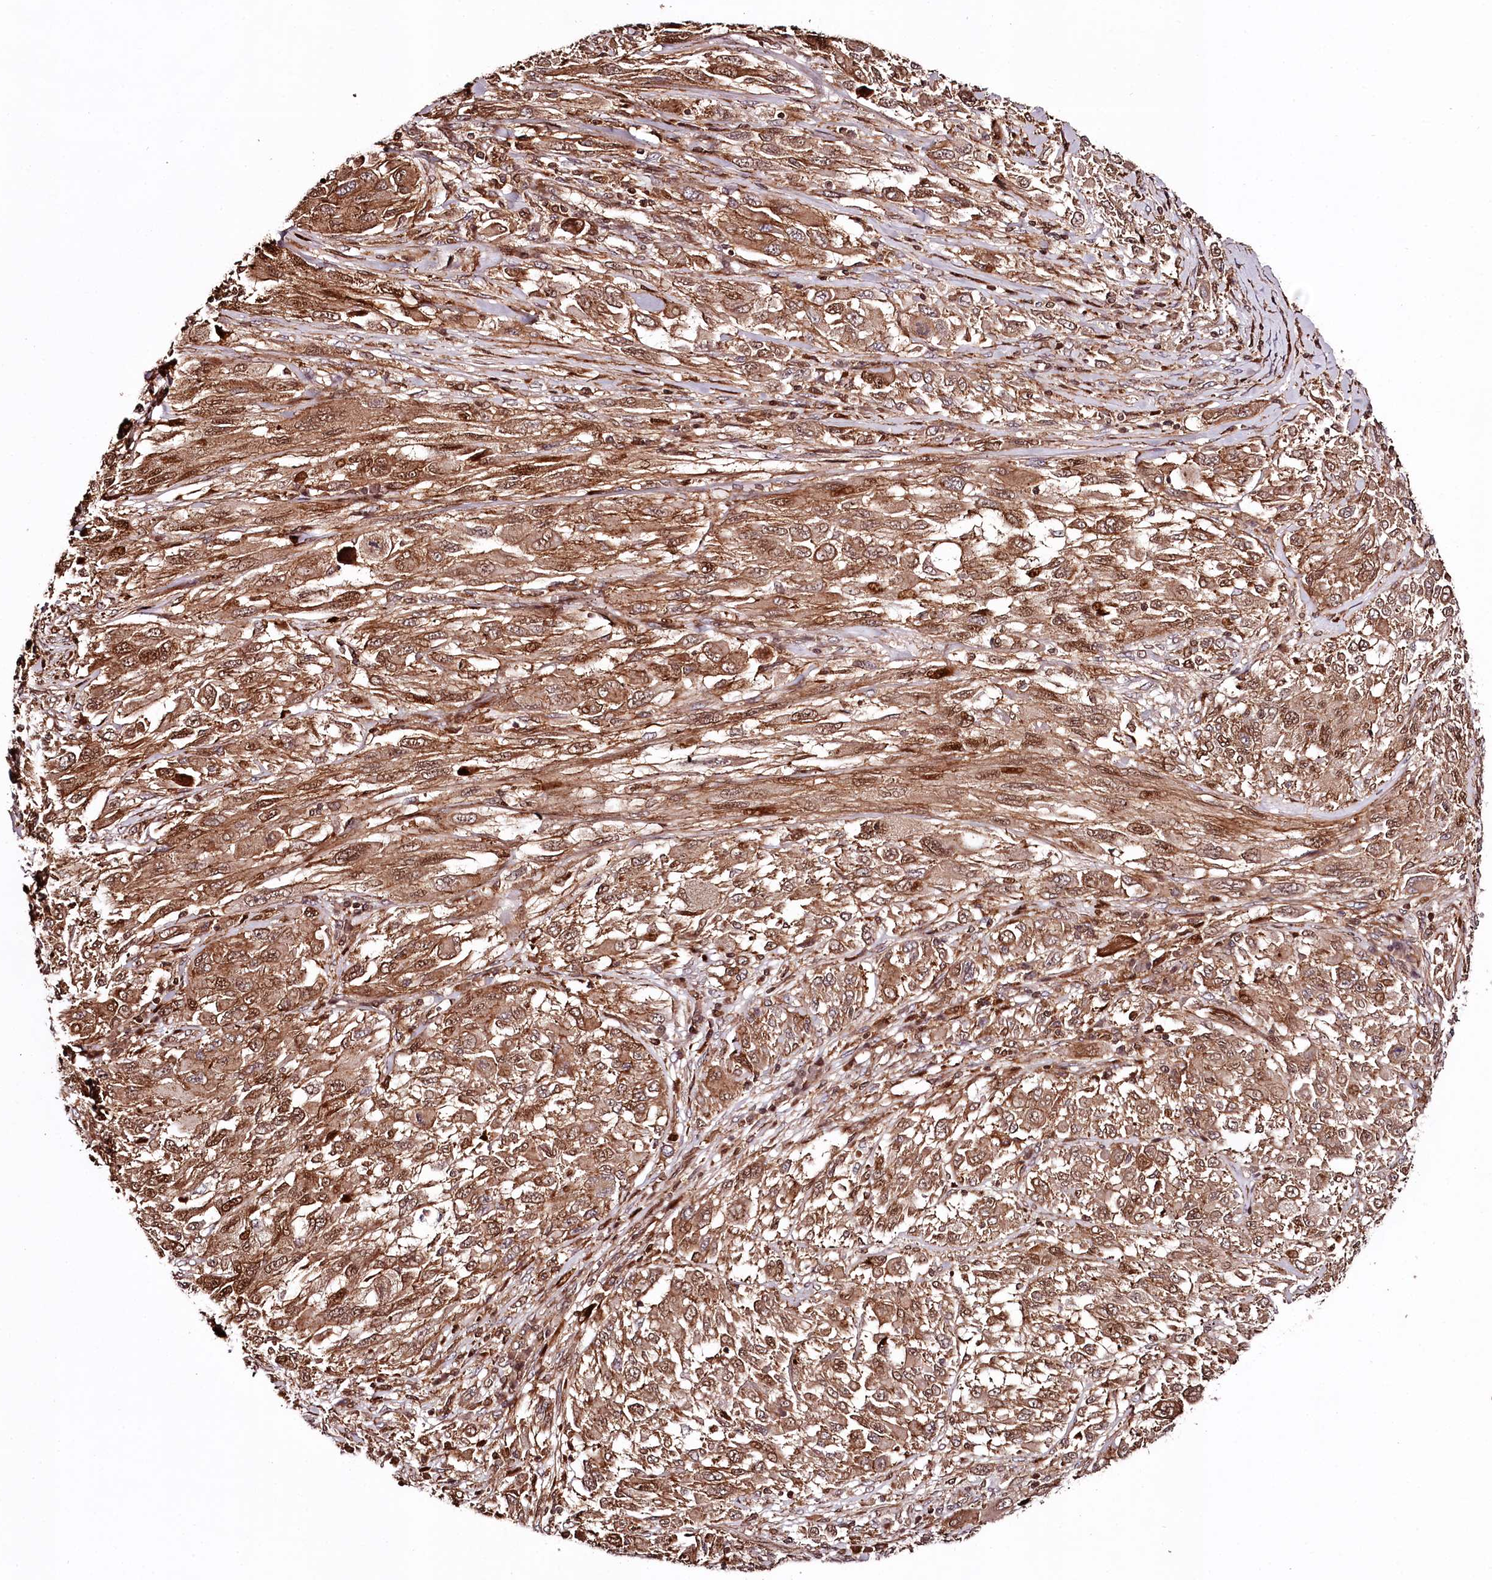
{"staining": {"intensity": "moderate", "quantity": ">75%", "location": "cytoplasmic/membranous,nuclear"}, "tissue": "melanoma", "cell_type": "Tumor cells", "image_type": "cancer", "snomed": [{"axis": "morphology", "description": "Malignant melanoma, NOS"}, {"axis": "topography", "description": "Skin"}], "caption": "Immunohistochemical staining of human malignant melanoma reveals moderate cytoplasmic/membranous and nuclear protein staining in about >75% of tumor cells.", "gene": "KIF14", "patient": {"sex": "female", "age": 91}}